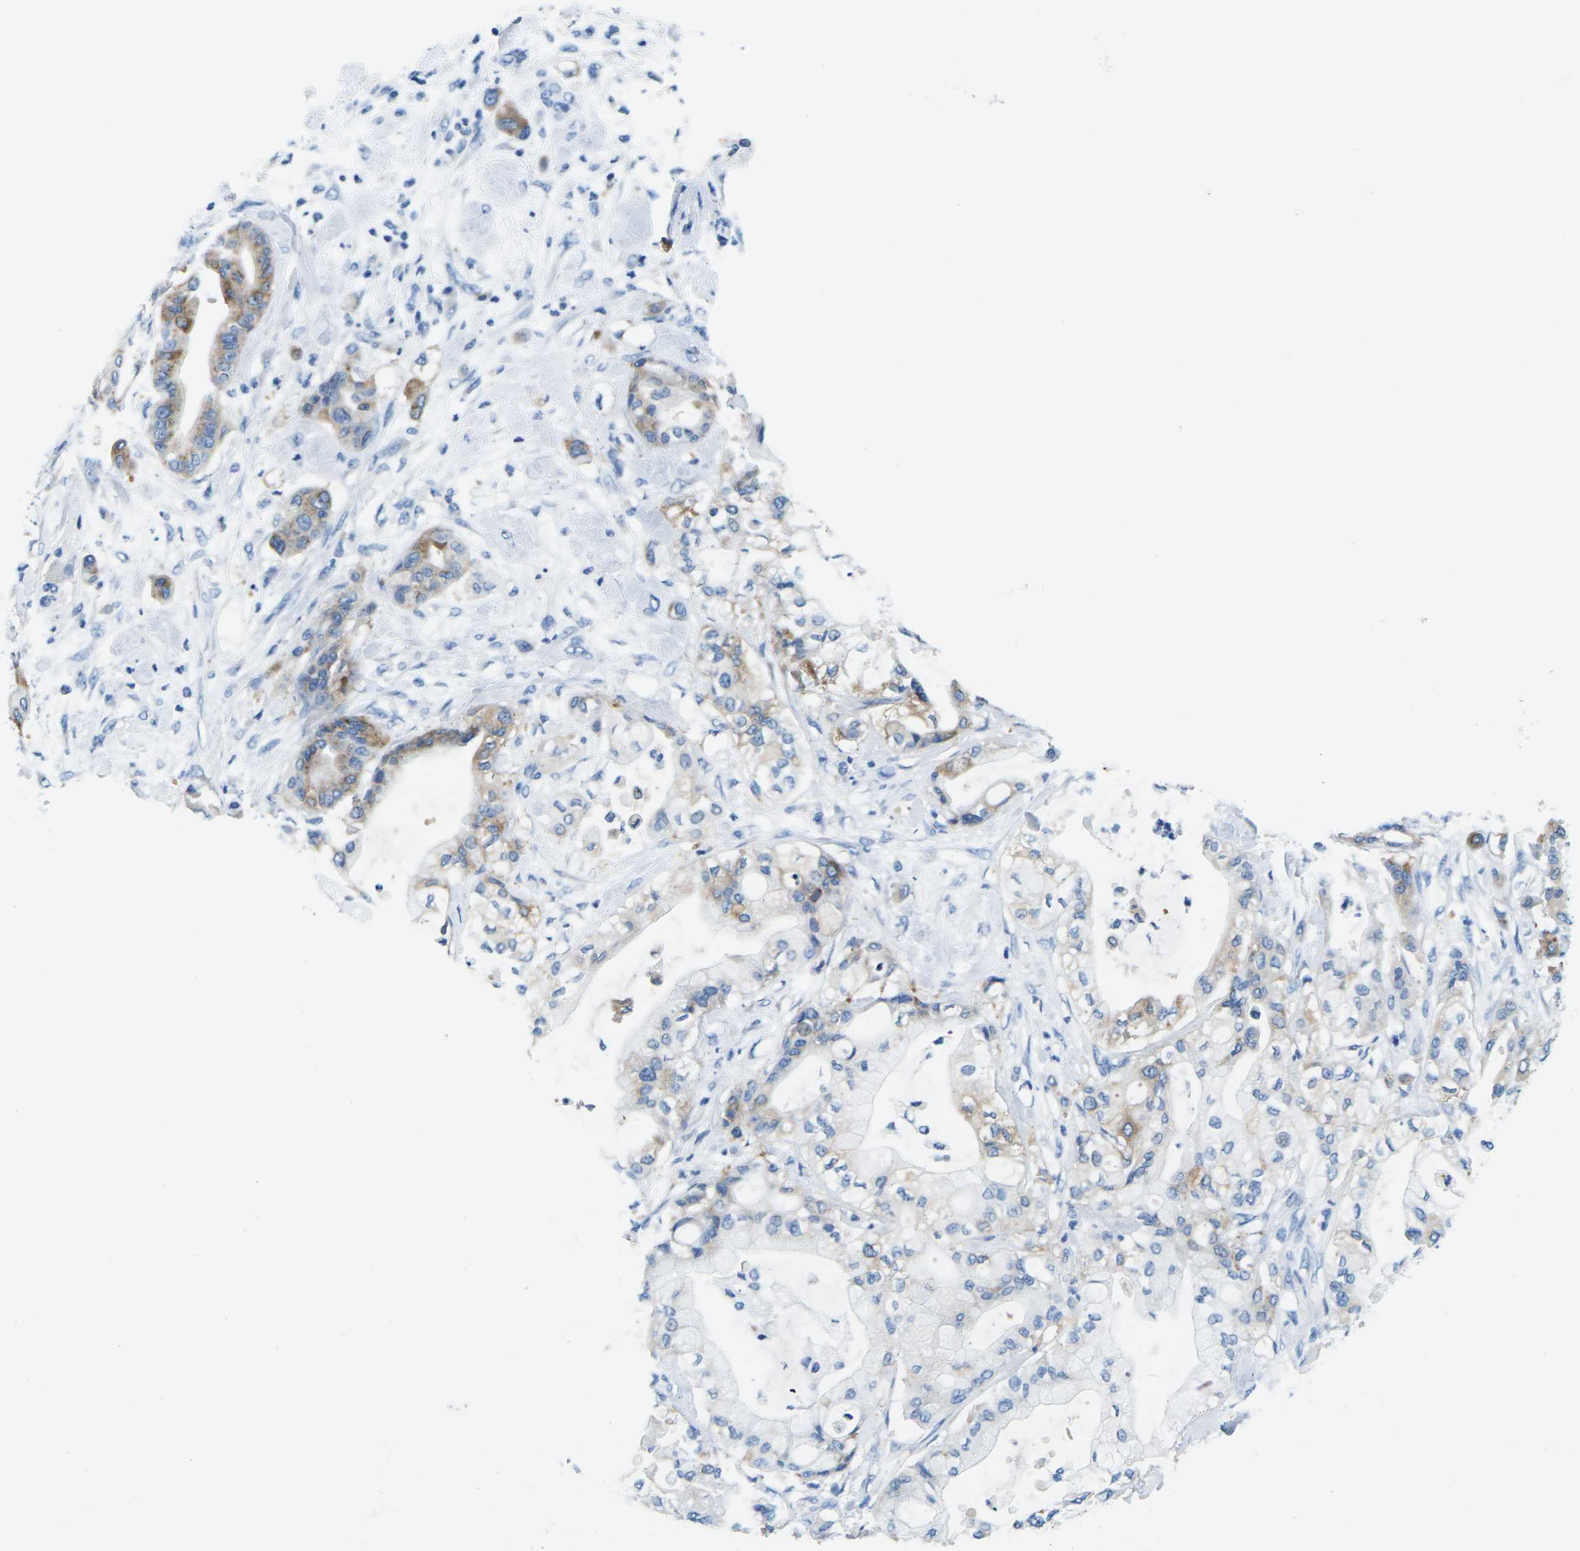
{"staining": {"intensity": "moderate", "quantity": "25%-75%", "location": "cytoplasmic/membranous"}, "tissue": "pancreatic cancer", "cell_type": "Tumor cells", "image_type": "cancer", "snomed": [{"axis": "morphology", "description": "Adenocarcinoma, NOS"}, {"axis": "morphology", "description": "Adenocarcinoma, metastatic, NOS"}, {"axis": "topography", "description": "Lymph node"}, {"axis": "topography", "description": "Pancreas"}, {"axis": "topography", "description": "Duodenum"}], "caption": "The photomicrograph exhibits immunohistochemical staining of pancreatic adenocarcinoma. There is moderate cytoplasmic/membranous positivity is identified in approximately 25%-75% of tumor cells.", "gene": "SYNGR2", "patient": {"sex": "female", "age": 64}}